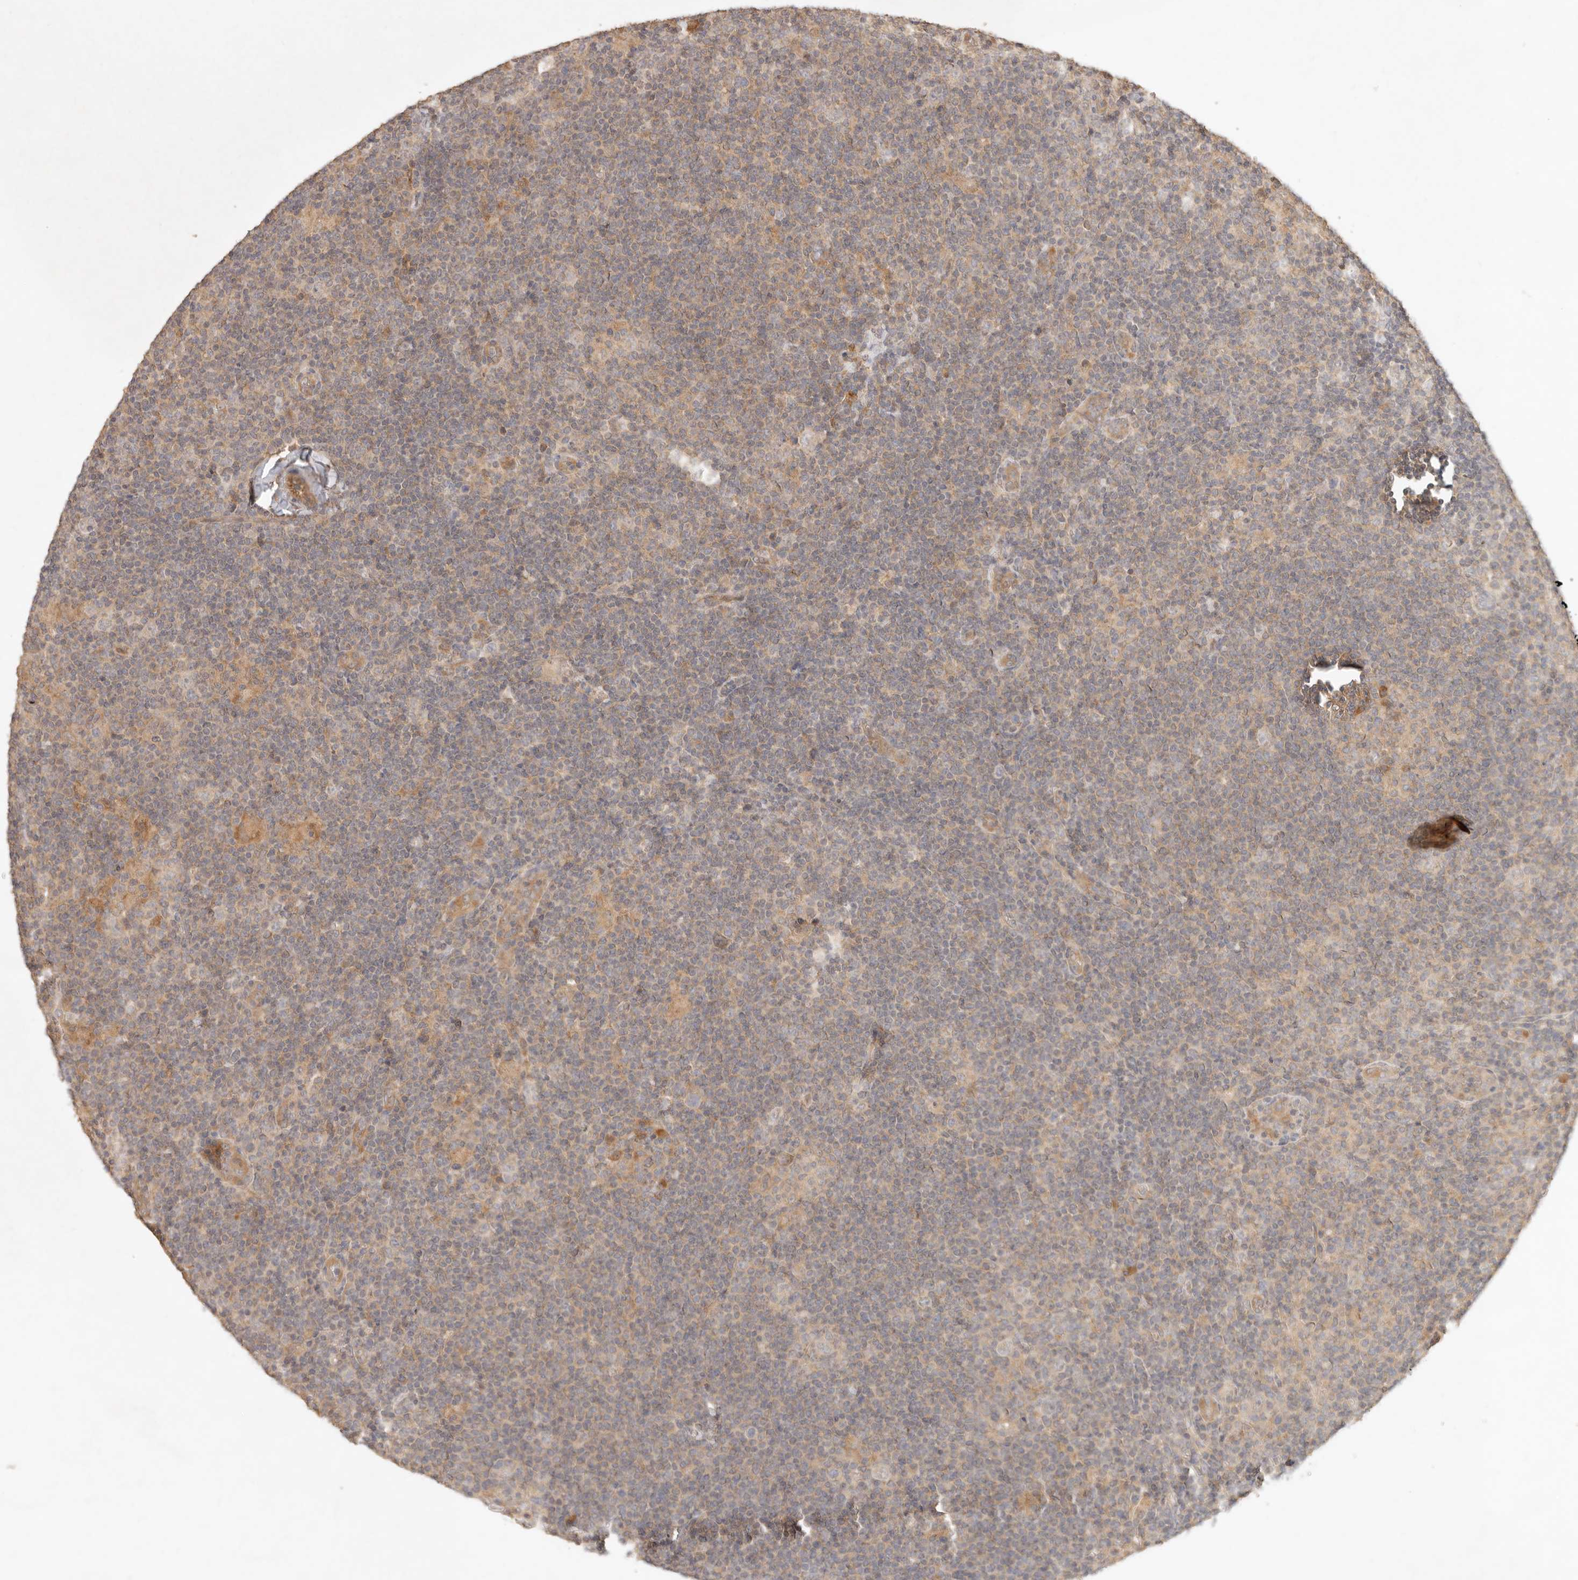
{"staining": {"intensity": "negative", "quantity": "none", "location": "none"}, "tissue": "lymphoma", "cell_type": "Tumor cells", "image_type": "cancer", "snomed": [{"axis": "morphology", "description": "Hodgkin's disease, NOS"}, {"axis": "topography", "description": "Lymph node"}], "caption": "An immunohistochemistry (IHC) photomicrograph of Hodgkin's disease is shown. There is no staining in tumor cells of Hodgkin's disease.", "gene": "FREM2", "patient": {"sex": "female", "age": 57}}